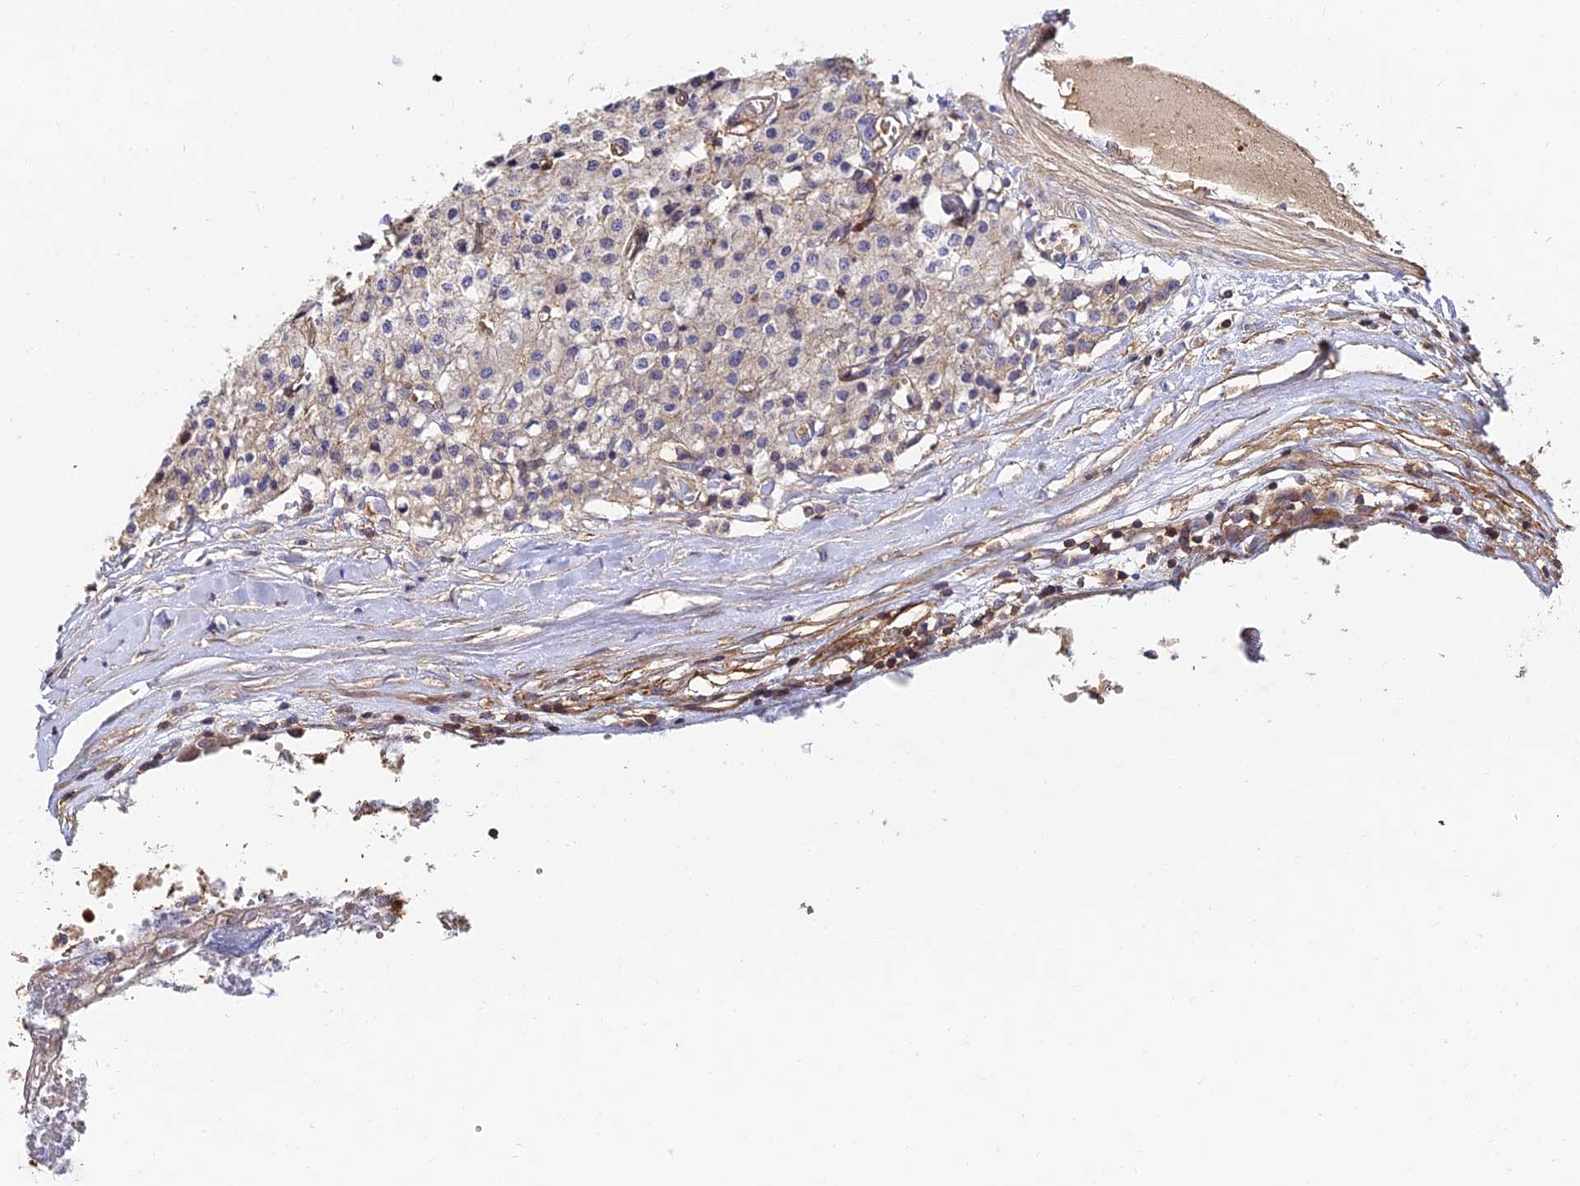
{"staining": {"intensity": "weak", "quantity": "25%-75%", "location": "cytoplasmic/membranous"}, "tissue": "carcinoid", "cell_type": "Tumor cells", "image_type": "cancer", "snomed": [{"axis": "morphology", "description": "Carcinoid, malignant, NOS"}, {"axis": "topography", "description": "Colon"}], "caption": "High-power microscopy captured an IHC micrograph of carcinoid (malignant), revealing weak cytoplasmic/membranous positivity in approximately 25%-75% of tumor cells. (Stains: DAB (3,3'-diaminobenzidine) in brown, nuclei in blue, Microscopy: brightfield microscopy at high magnification).", "gene": "EXT1", "patient": {"sex": "female", "age": 52}}